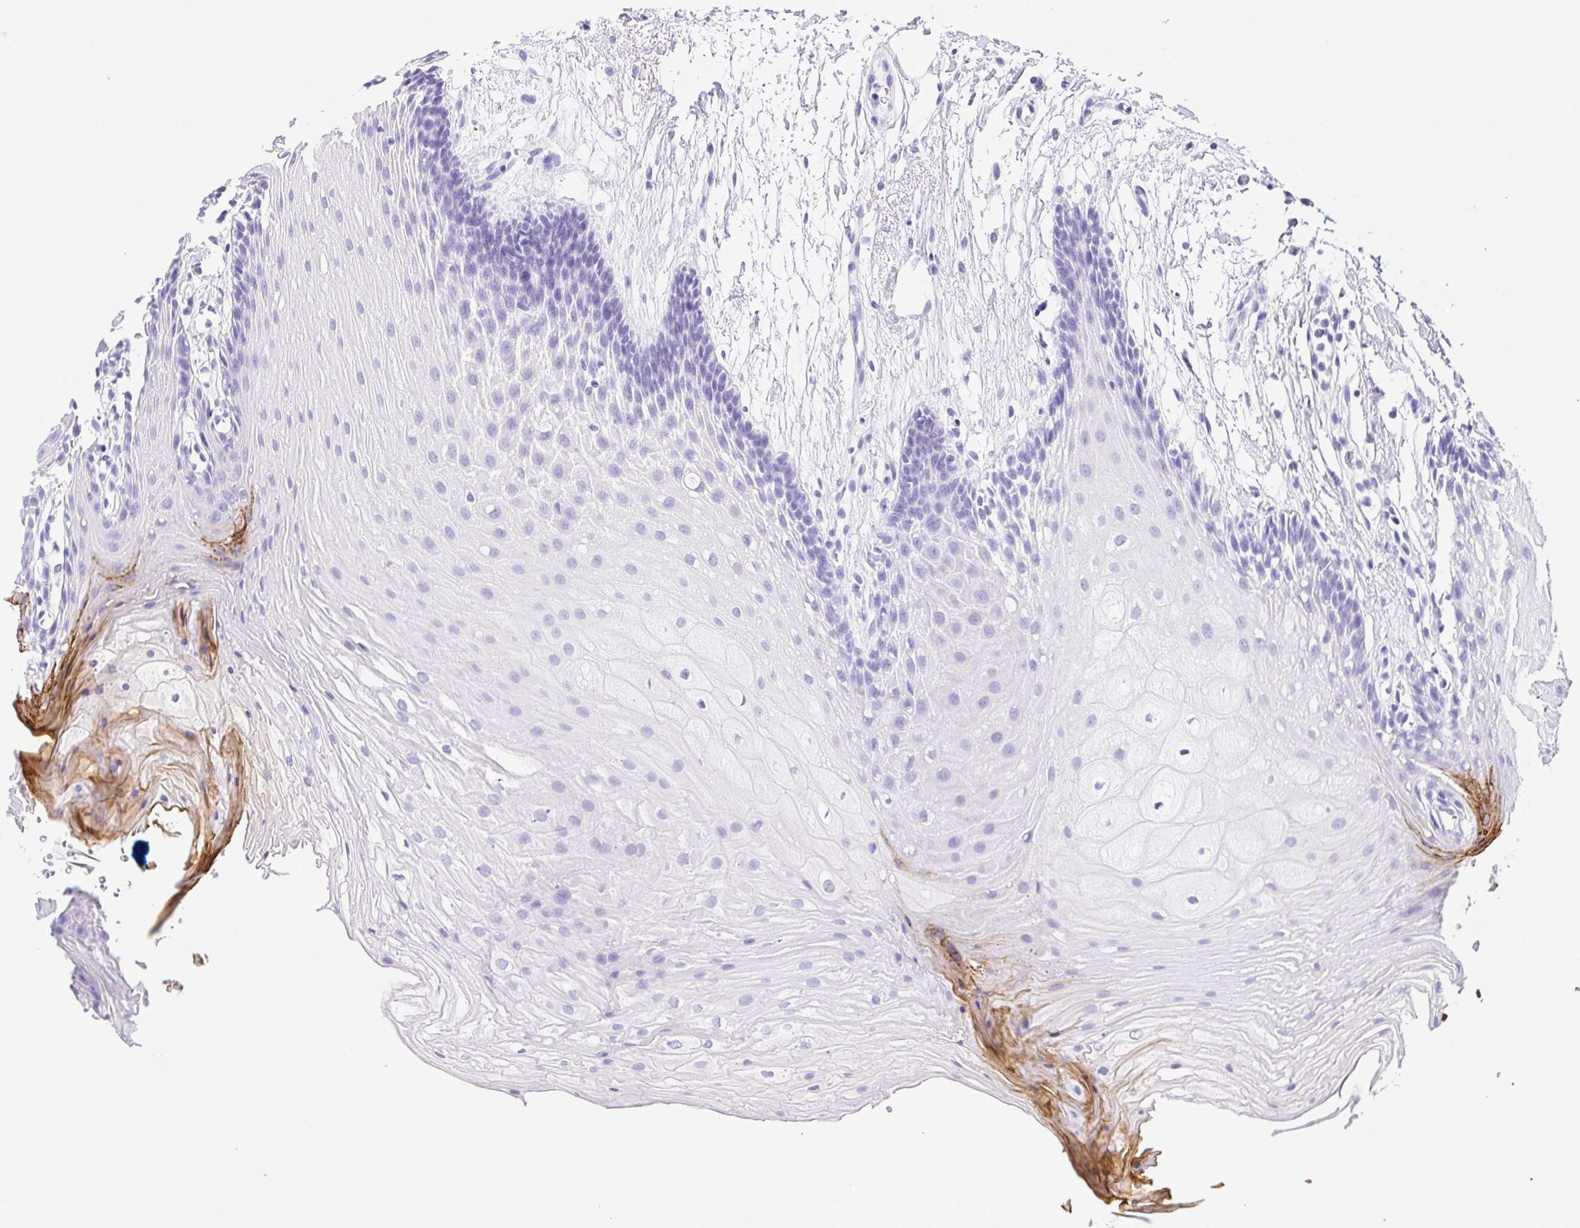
{"staining": {"intensity": "moderate", "quantity": "<25%", "location": "cytoplasmic/membranous"}, "tissue": "oral mucosa", "cell_type": "Squamous epithelial cells", "image_type": "normal", "snomed": [{"axis": "morphology", "description": "Normal tissue, NOS"}, {"axis": "morphology", "description": "Squamous cell carcinoma, NOS"}, {"axis": "topography", "description": "Oral tissue"}, {"axis": "topography", "description": "Tounge, NOS"}, {"axis": "topography", "description": "Head-Neck"}], "caption": "High-magnification brightfield microscopy of benign oral mucosa stained with DAB (brown) and counterstained with hematoxylin (blue). squamous epithelial cells exhibit moderate cytoplasmic/membranous positivity is appreciated in about<25% of cells.", "gene": "CDSN", "patient": {"sex": "male", "age": 62}}